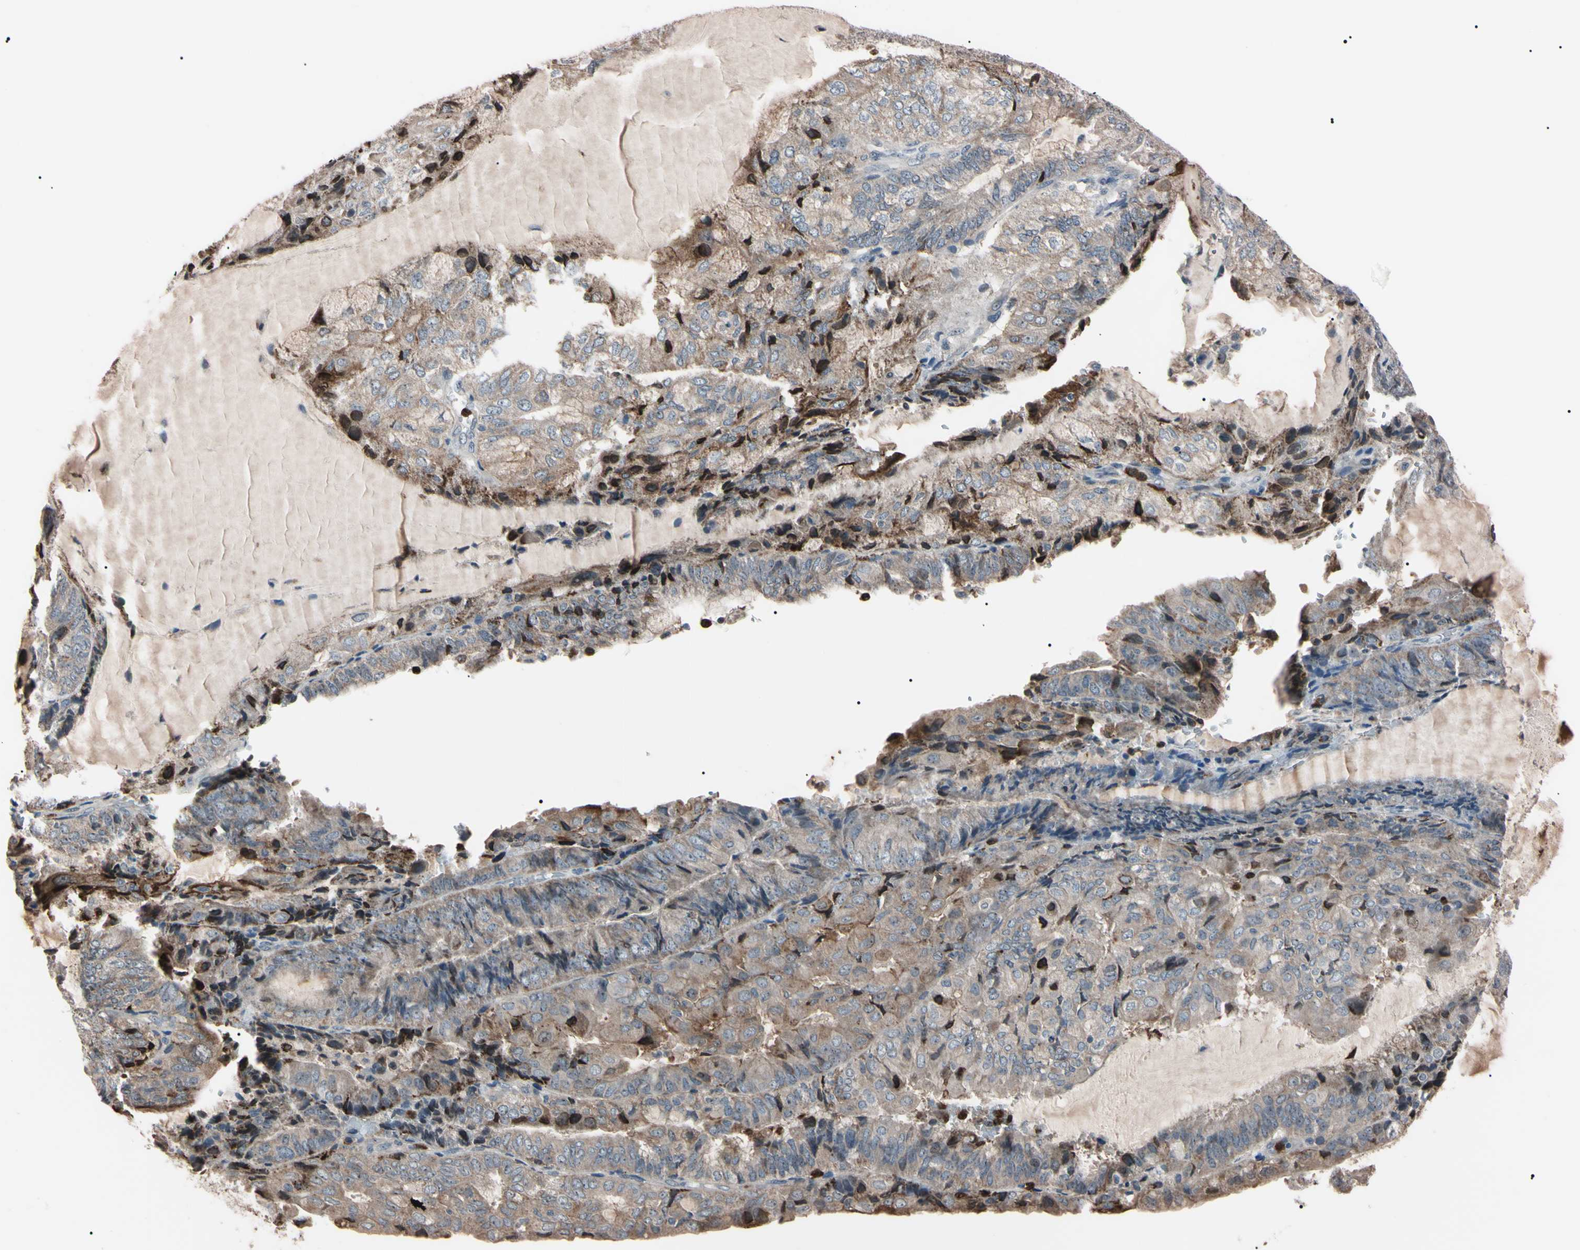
{"staining": {"intensity": "weak", "quantity": "<25%", "location": "cytoplasmic/membranous,nuclear"}, "tissue": "endometrial cancer", "cell_type": "Tumor cells", "image_type": "cancer", "snomed": [{"axis": "morphology", "description": "Adenocarcinoma, NOS"}, {"axis": "topography", "description": "Endometrium"}], "caption": "The immunohistochemistry histopathology image has no significant expression in tumor cells of endometrial adenocarcinoma tissue.", "gene": "TRAF5", "patient": {"sex": "female", "age": 81}}